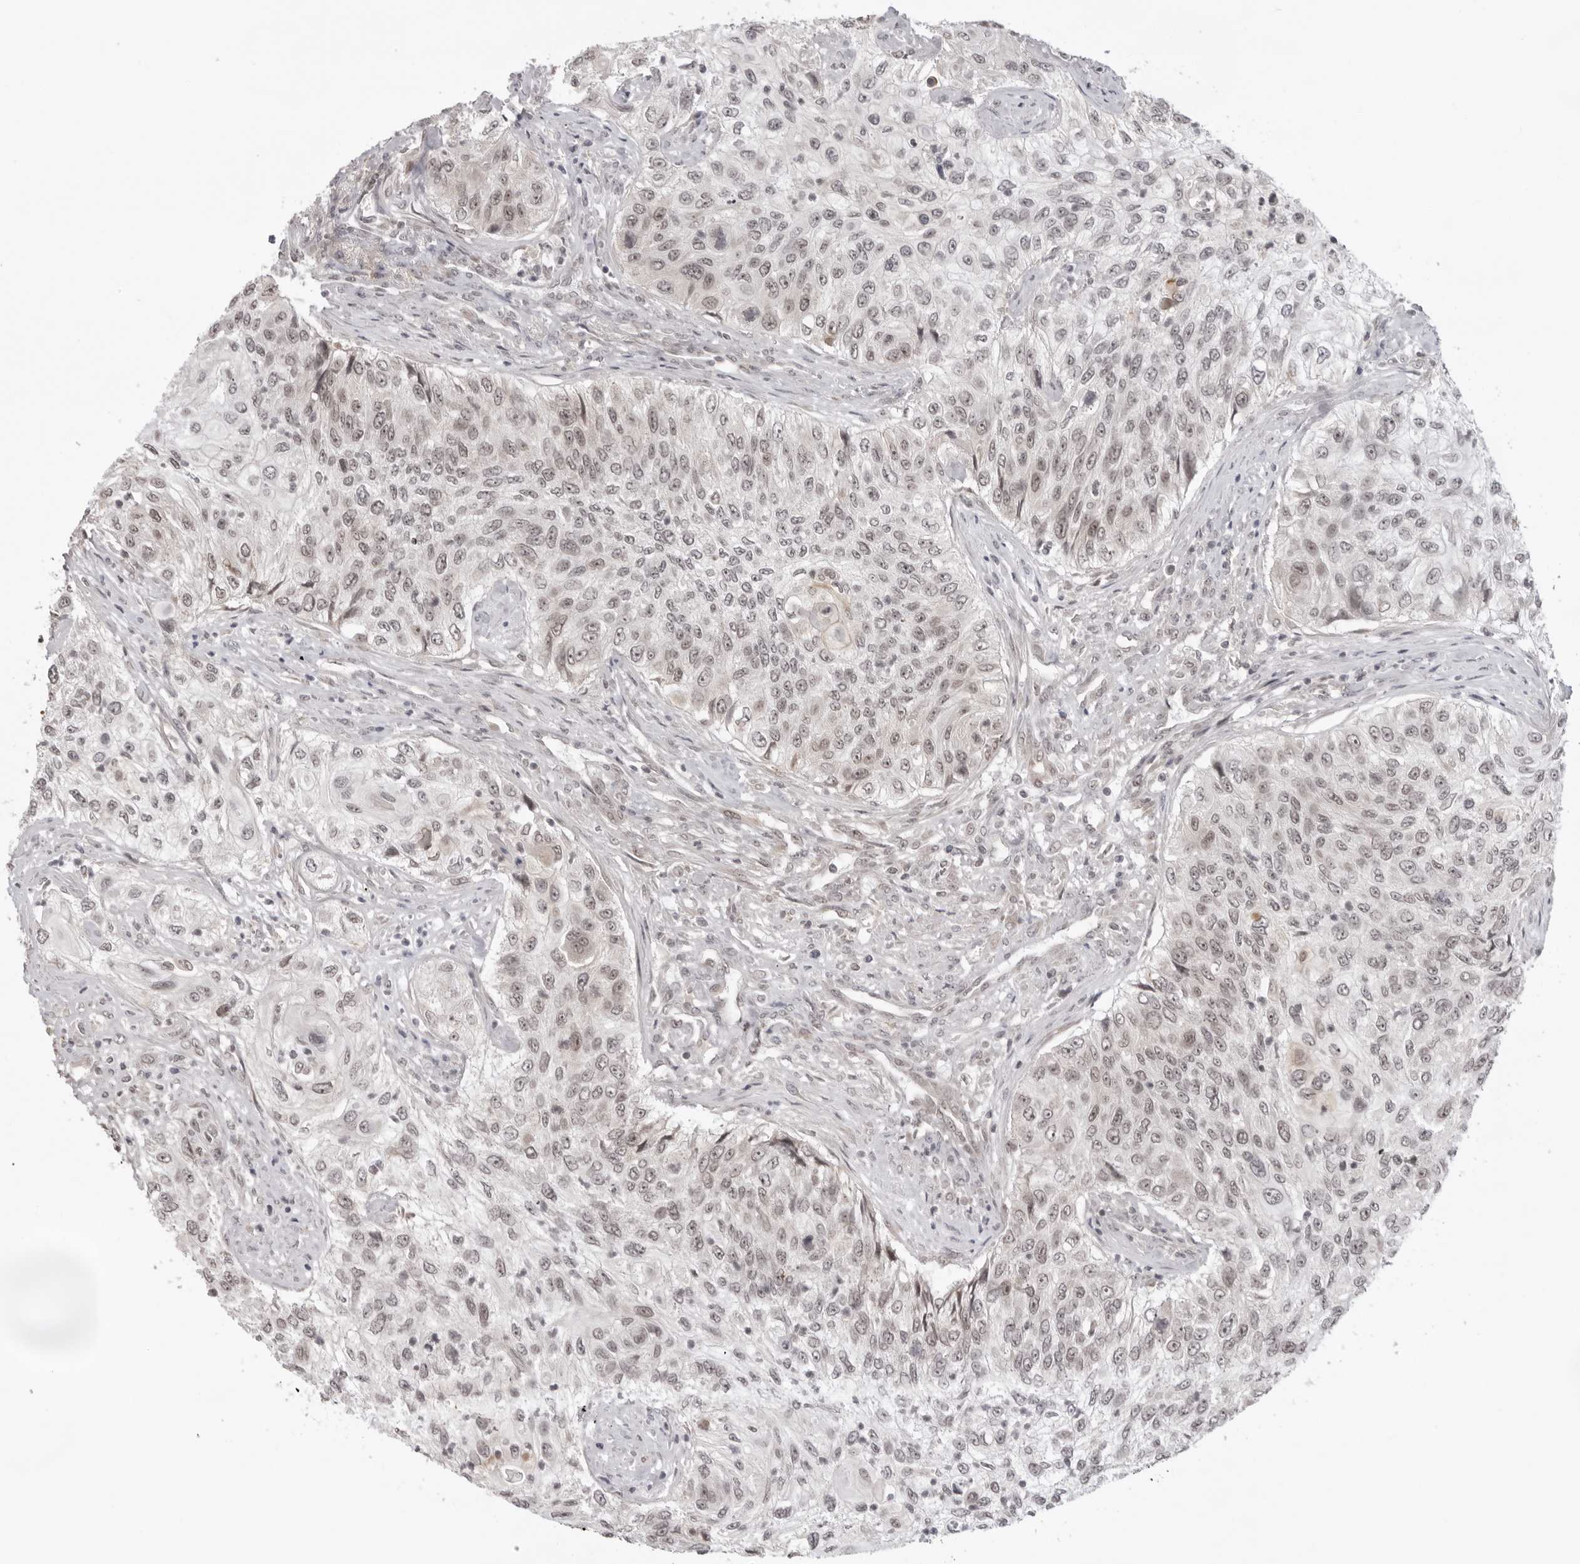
{"staining": {"intensity": "weak", "quantity": "25%-75%", "location": "nuclear"}, "tissue": "urothelial cancer", "cell_type": "Tumor cells", "image_type": "cancer", "snomed": [{"axis": "morphology", "description": "Urothelial carcinoma, High grade"}, {"axis": "topography", "description": "Urinary bladder"}], "caption": "The immunohistochemical stain labels weak nuclear positivity in tumor cells of urothelial cancer tissue.", "gene": "EXOSC10", "patient": {"sex": "female", "age": 60}}